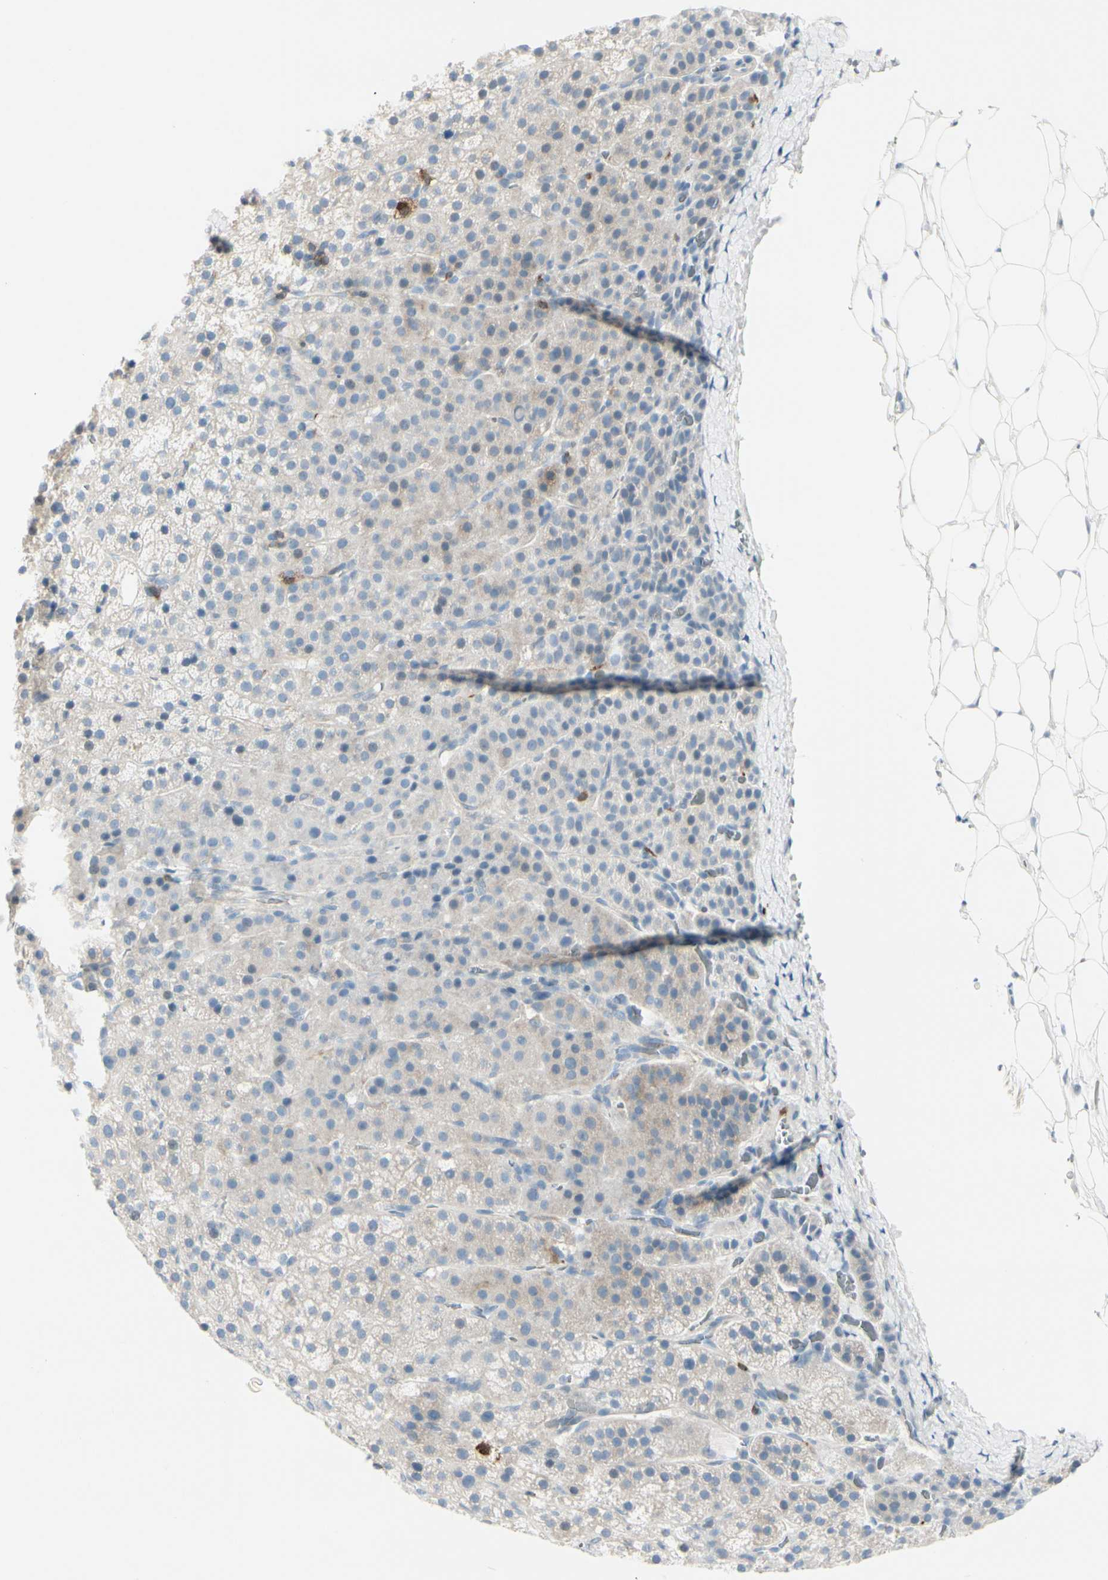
{"staining": {"intensity": "negative", "quantity": "none", "location": "none"}, "tissue": "adrenal gland", "cell_type": "Glandular cells", "image_type": "normal", "snomed": [{"axis": "morphology", "description": "Normal tissue, NOS"}, {"axis": "topography", "description": "Adrenal gland"}], "caption": "This is an IHC histopathology image of benign adrenal gland. There is no staining in glandular cells.", "gene": "TRAF1", "patient": {"sex": "female", "age": 57}}